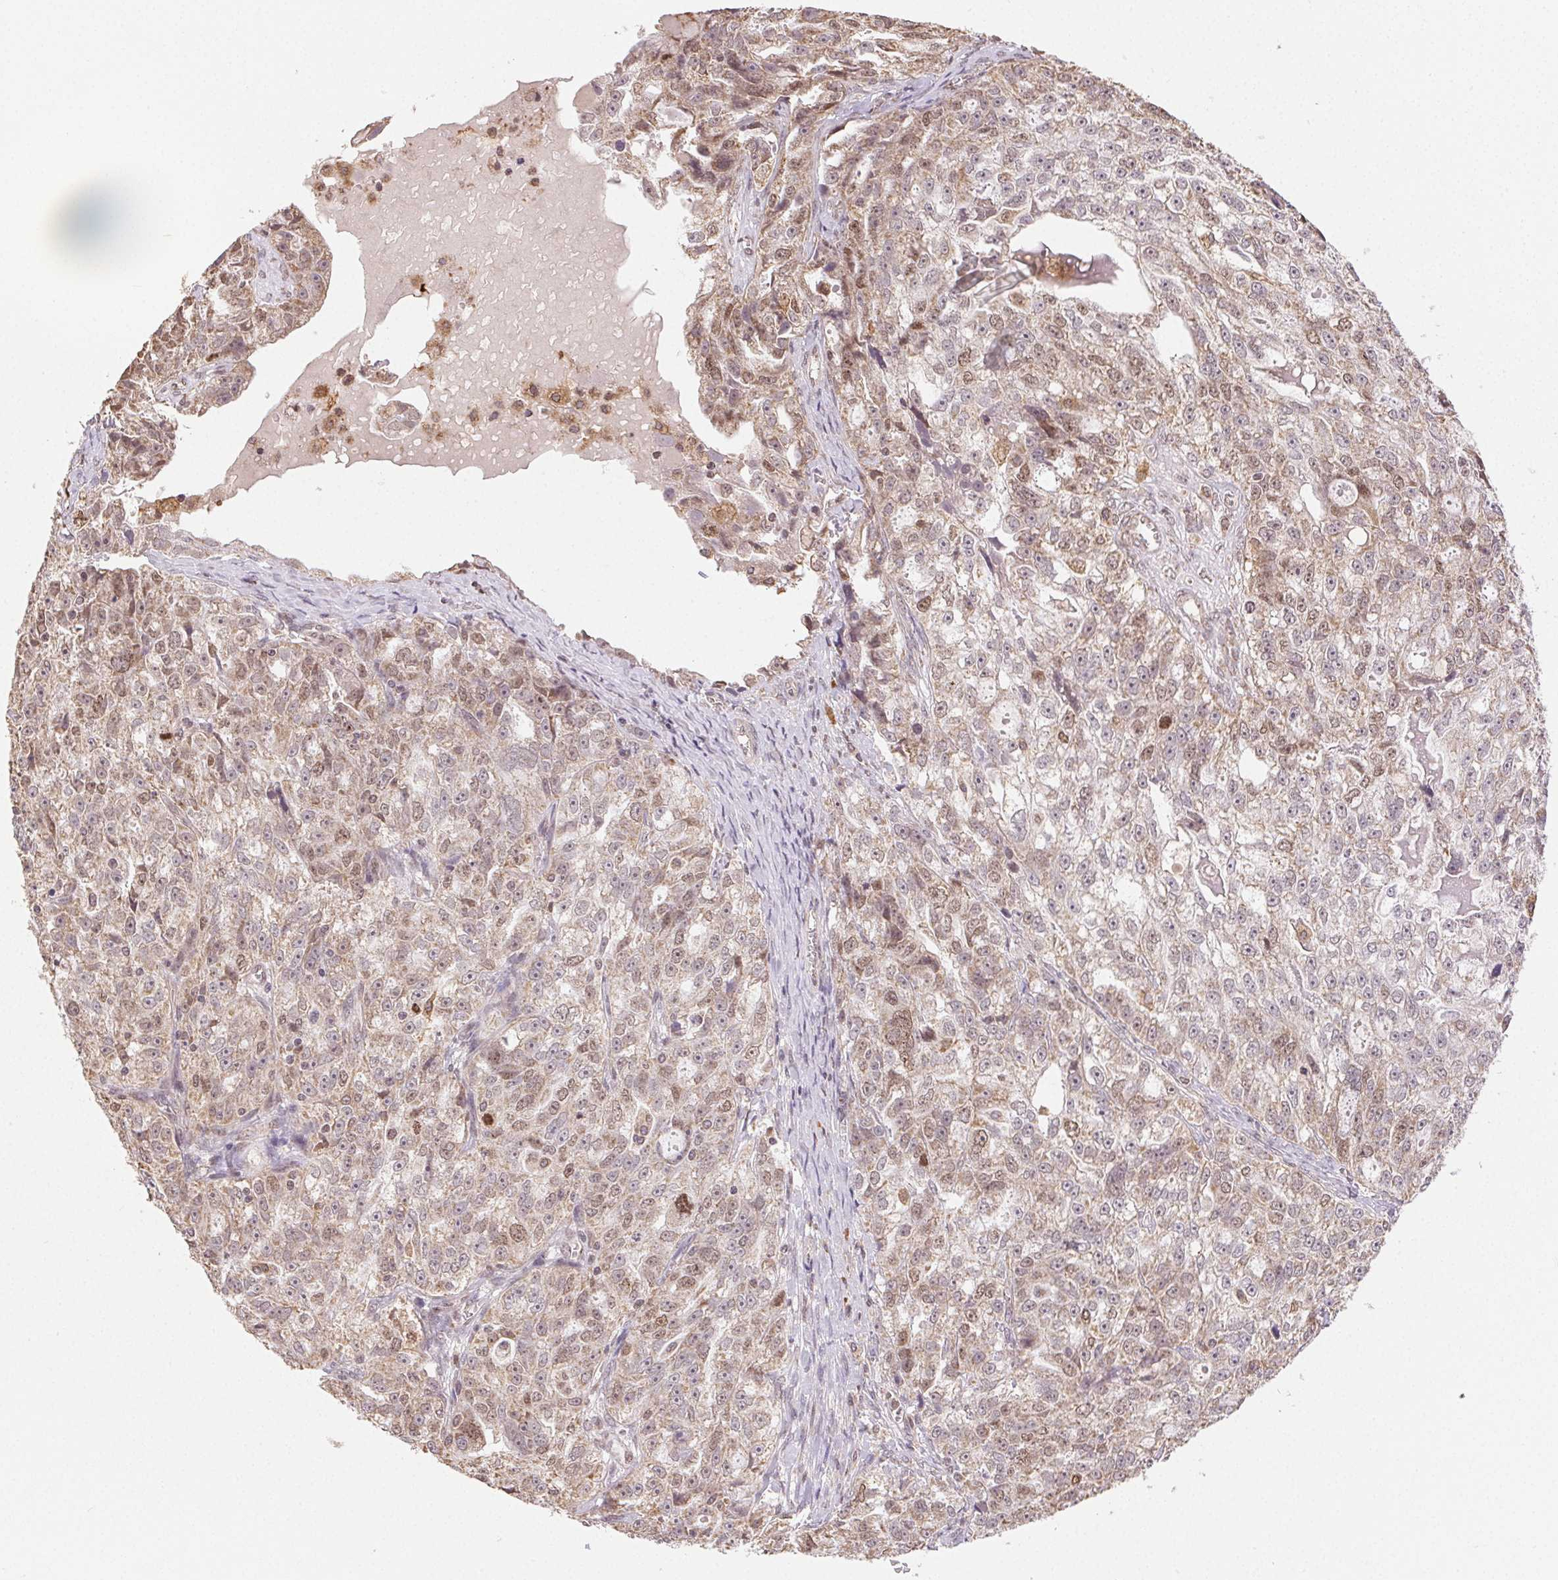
{"staining": {"intensity": "weak", "quantity": "25%-75%", "location": "cytoplasmic/membranous,nuclear"}, "tissue": "ovarian cancer", "cell_type": "Tumor cells", "image_type": "cancer", "snomed": [{"axis": "morphology", "description": "Cystadenocarcinoma, serous, NOS"}, {"axis": "topography", "description": "Ovary"}], "caption": "Approximately 25%-75% of tumor cells in human ovarian cancer (serous cystadenocarcinoma) demonstrate weak cytoplasmic/membranous and nuclear protein expression as visualized by brown immunohistochemical staining.", "gene": "PIWIL4", "patient": {"sex": "female", "age": 51}}